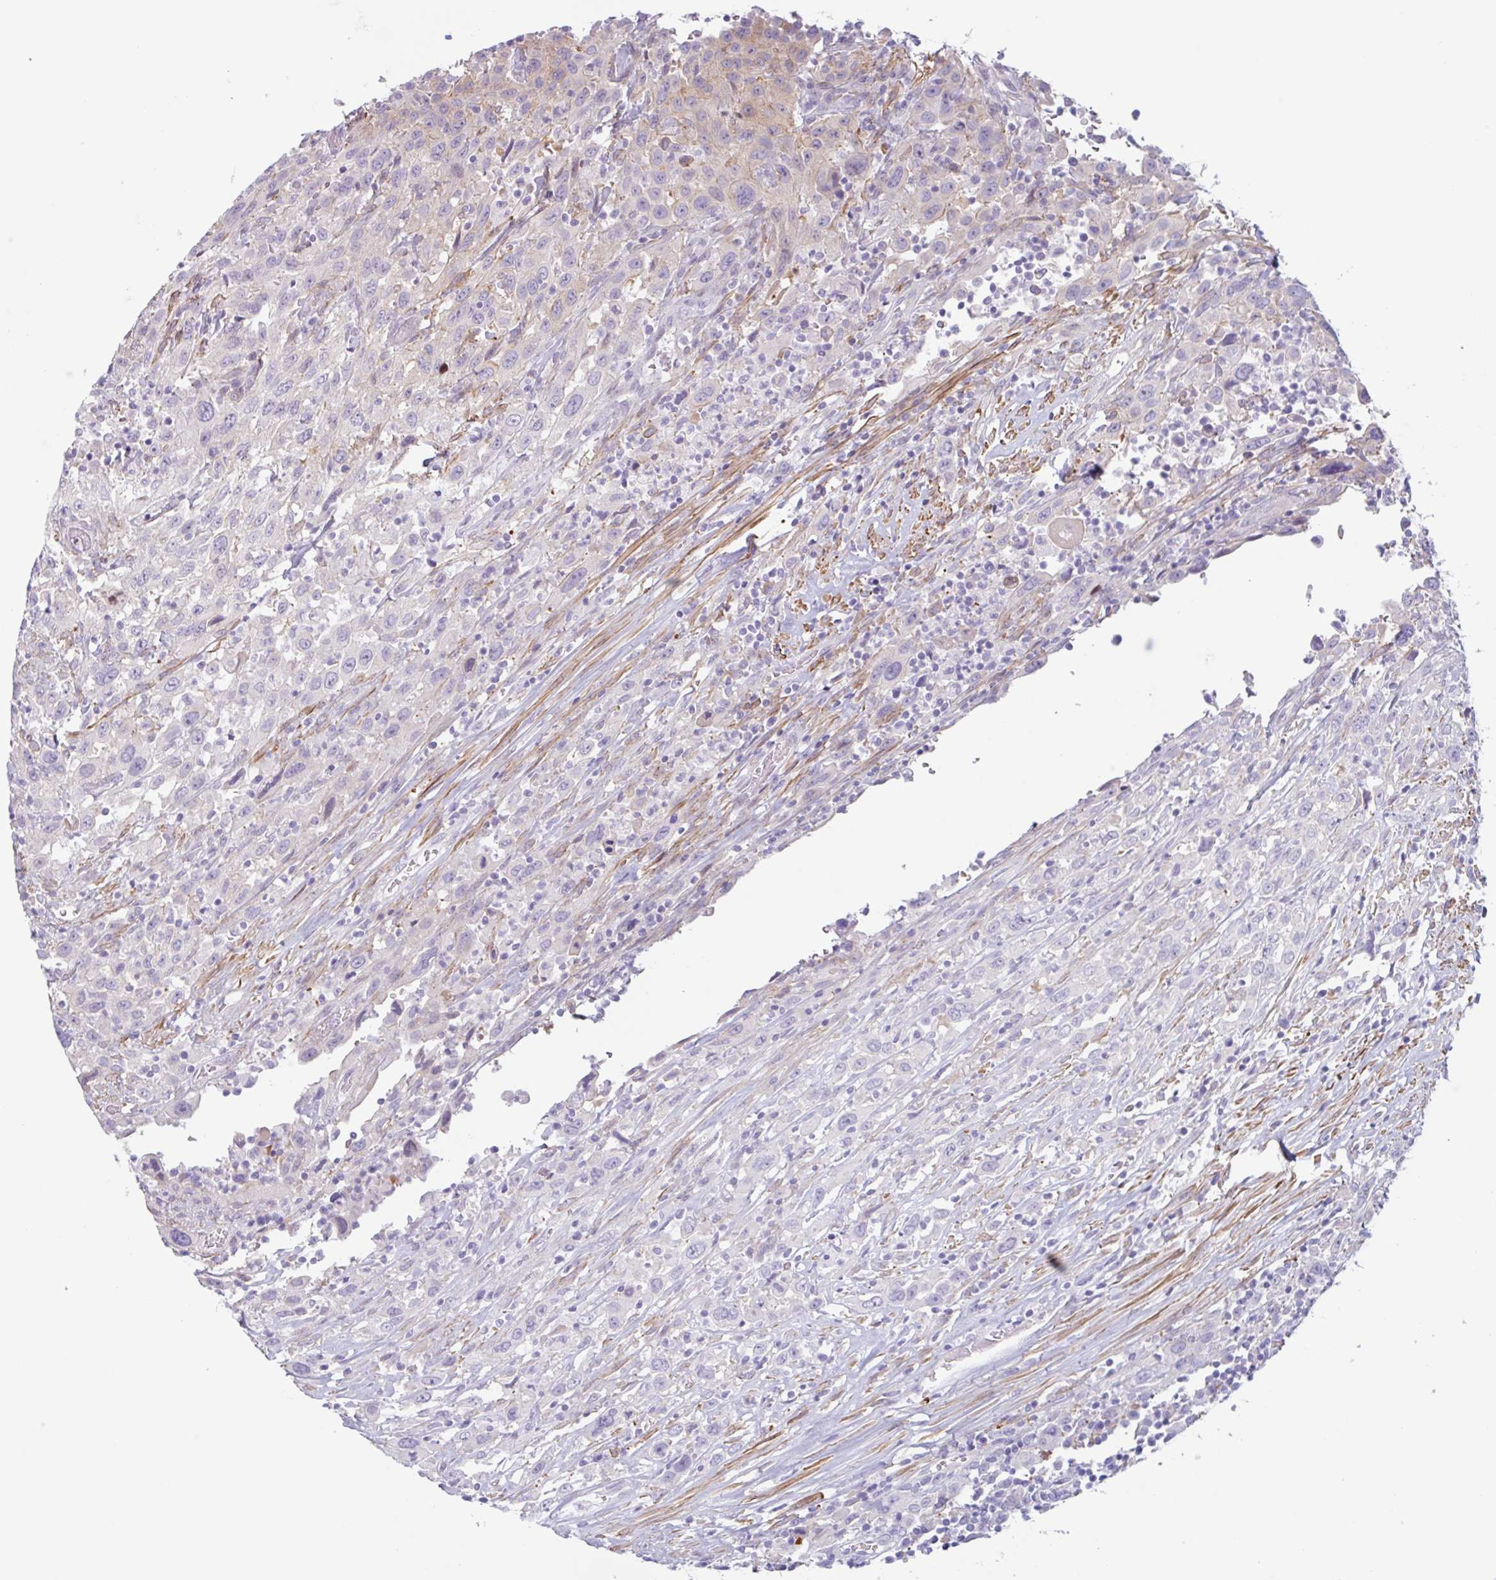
{"staining": {"intensity": "negative", "quantity": "none", "location": "none"}, "tissue": "urothelial cancer", "cell_type": "Tumor cells", "image_type": "cancer", "snomed": [{"axis": "morphology", "description": "Urothelial carcinoma, High grade"}, {"axis": "topography", "description": "Urinary bladder"}], "caption": "Image shows no protein staining in tumor cells of urothelial cancer tissue.", "gene": "MYH10", "patient": {"sex": "male", "age": 61}}